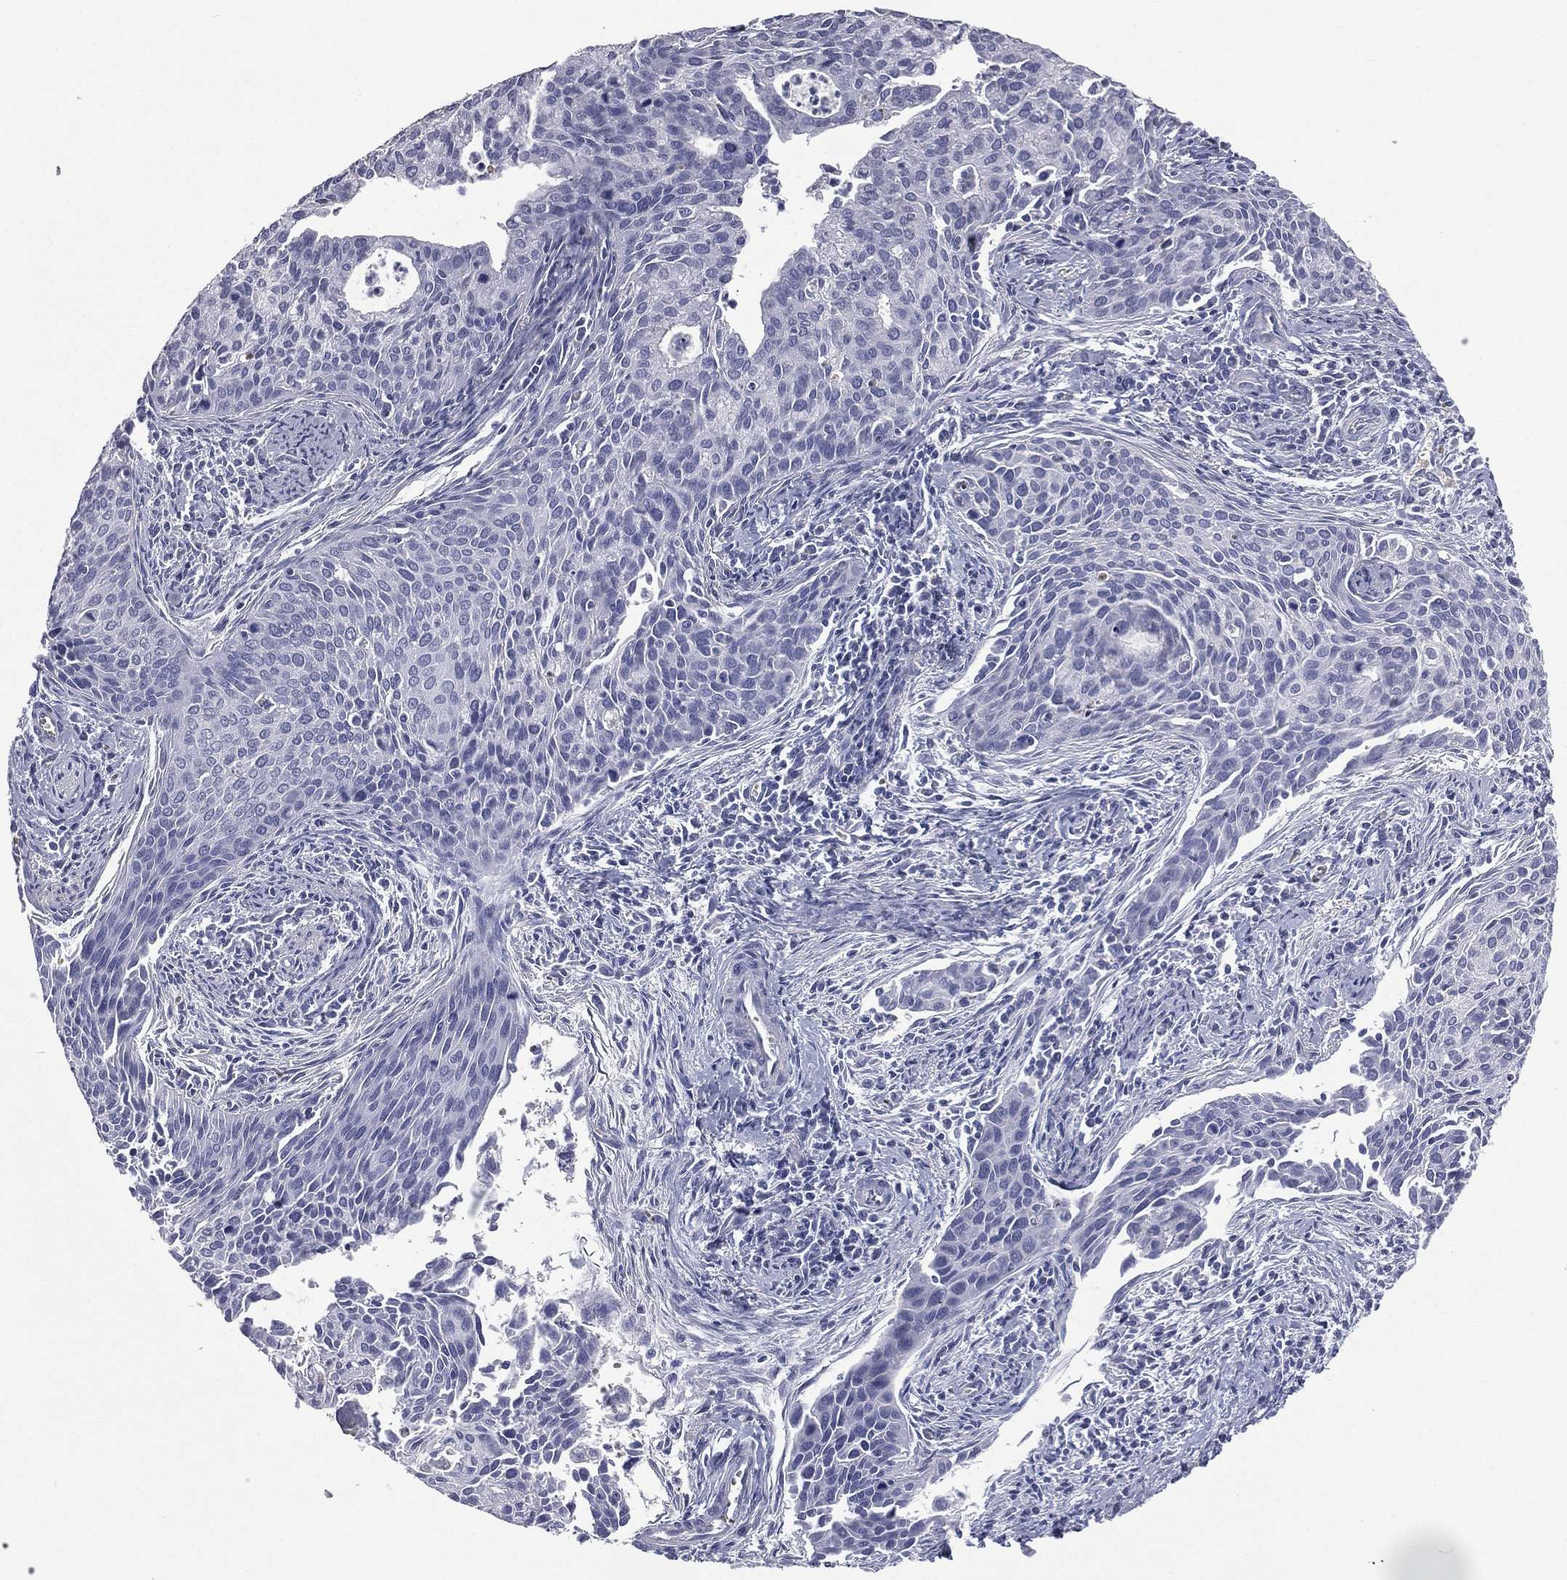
{"staining": {"intensity": "negative", "quantity": "none", "location": "none"}, "tissue": "cervical cancer", "cell_type": "Tumor cells", "image_type": "cancer", "snomed": [{"axis": "morphology", "description": "Squamous cell carcinoma, NOS"}, {"axis": "topography", "description": "Cervix"}], "caption": "Immunohistochemical staining of human cervical squamous cell carcinoma exhibits no significant expression in tumor cells. (DAB IHC with hematoxylin counter stain).", "gene": "ESX1", "patient": {"sex": "female", "age": 29}}